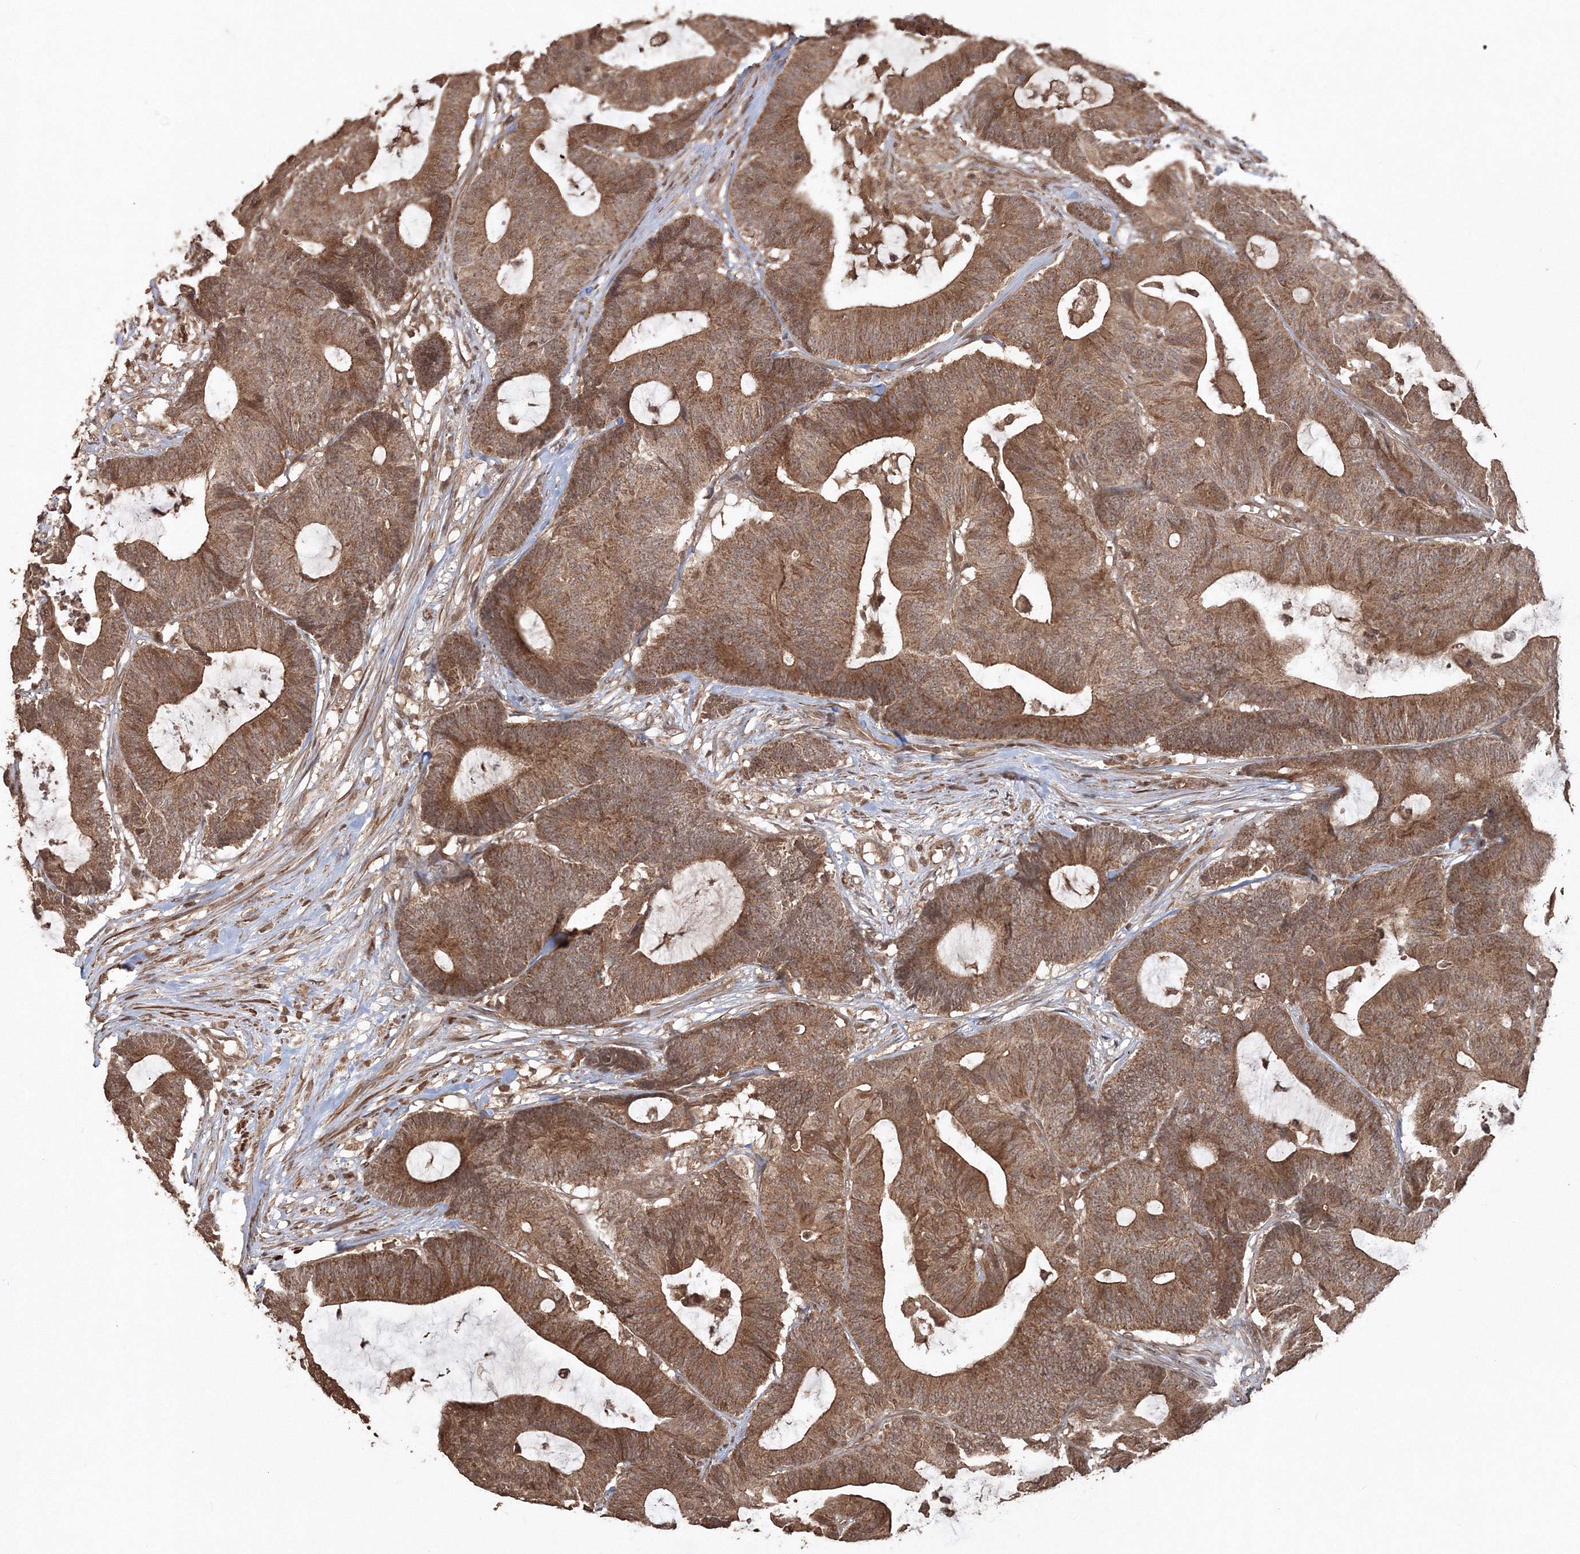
{"staining": {"intensity": "moderate", "quantity": ">75%", "location": "cytoplasmic/membranous"}, "tissue": "colorectal cancer", "cell_type": "Tumor cells", "image_type": "cancer", "snomed": [{"axis": "morphology", "description": "Adenocarcinoma, NOS"}, {"axis": "topography", "description": "Colon"}], "caption": "Immunohistochemistry of human colorectal cancer demonstrates medium levels of moderate cytoplasmic/membranous staining in approximately >75% of tumor cells.", "gene": "CCDC122", "patient": {"sex": "female", "age": 84}}